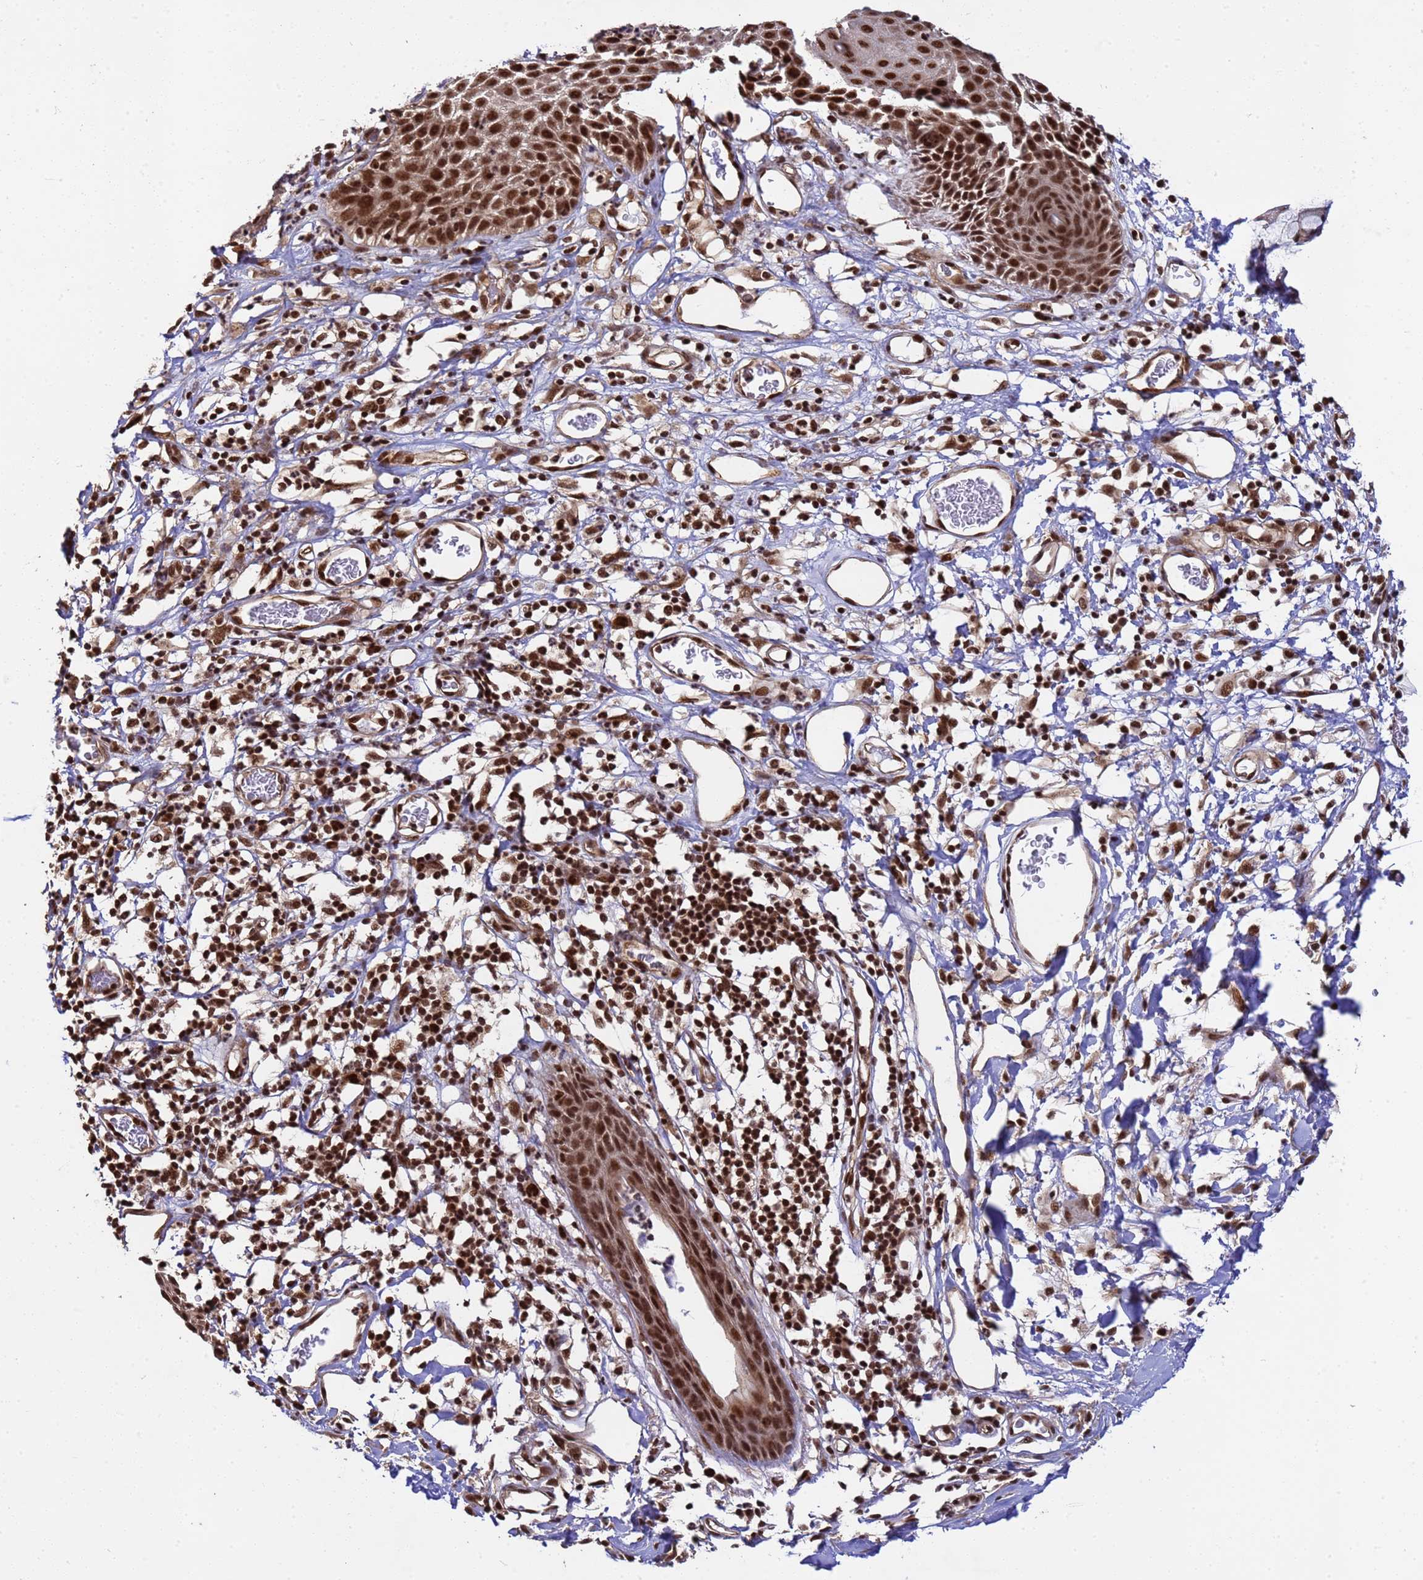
{"staining": {"intensity": "strong", "quantity": ">75%", "location": "nuclear"}, "tissue": "skin", "cell_type": "Epidermal cells", "image_type": "normal", "snomed": [{"axis": "morphology", "description": "Normal tissue, NOS"}, {"axis": "topography", "description": "Vulva"}], "caption": "Skin stained with immunohistochemistry (IHC) demonstrates strong nuclear staining in about >75% of epidermal cells. The staining is performed using DAB (3,3'-diaminobenzidine) brown chromogen to label protein expression. The nuclei are counter-stained blue using hematoxylin.", "gene": "SYF2", "patient": {"sex": "female", "age": 68}}